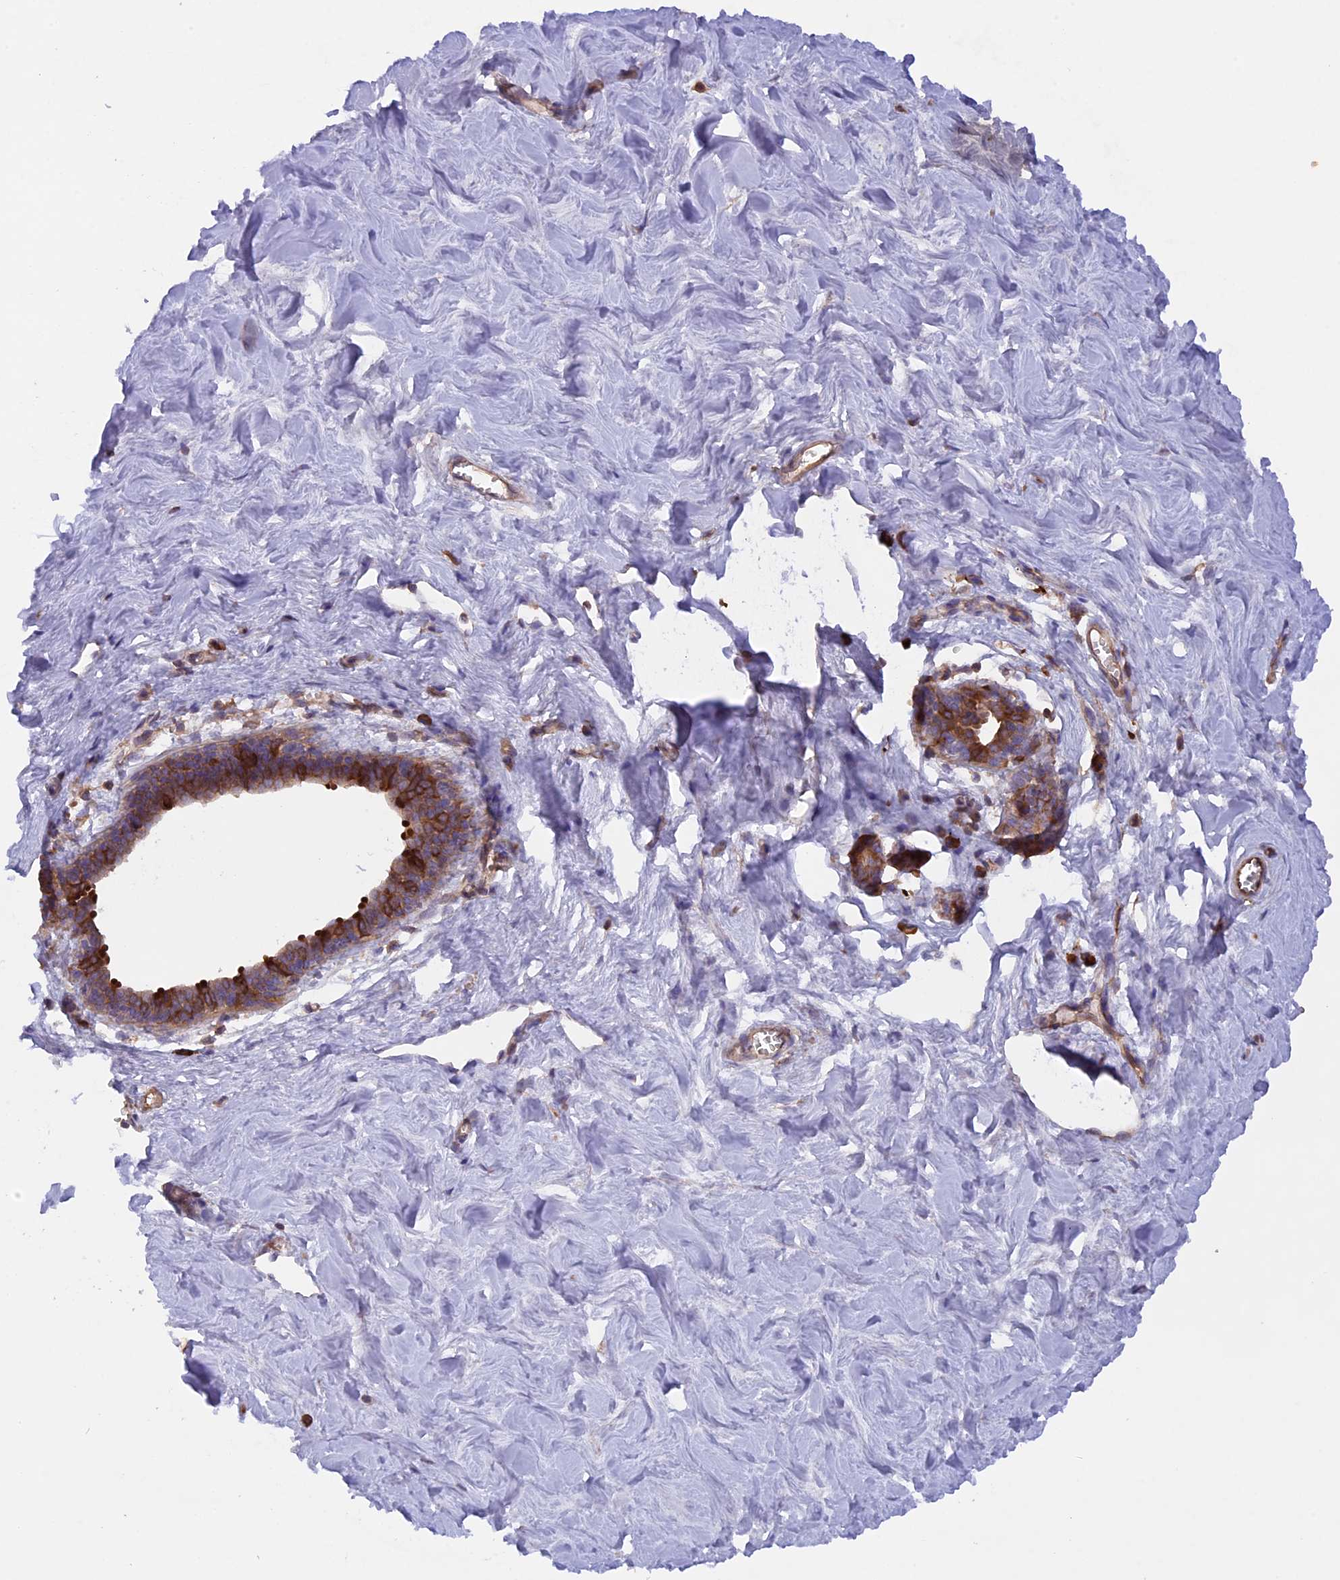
{"staining": {"intensity": "negative", "quantity": "none", "location": "none"}, "tissue": "breast", "cell_type": "Adipocytes", "image_type": "normal", "snomed": [{"axis": "morphology", "description": "Normal tissue, NOS"}, {"axis": "topography", "description": "Breast"}], "caption": "This is a photomicrograph of immunohistochemistry staining of unremarkable breast, which shows no positivity in adipocytes.", "gene": "GAS8", "patient": {"sex": "female", "age": 27}}